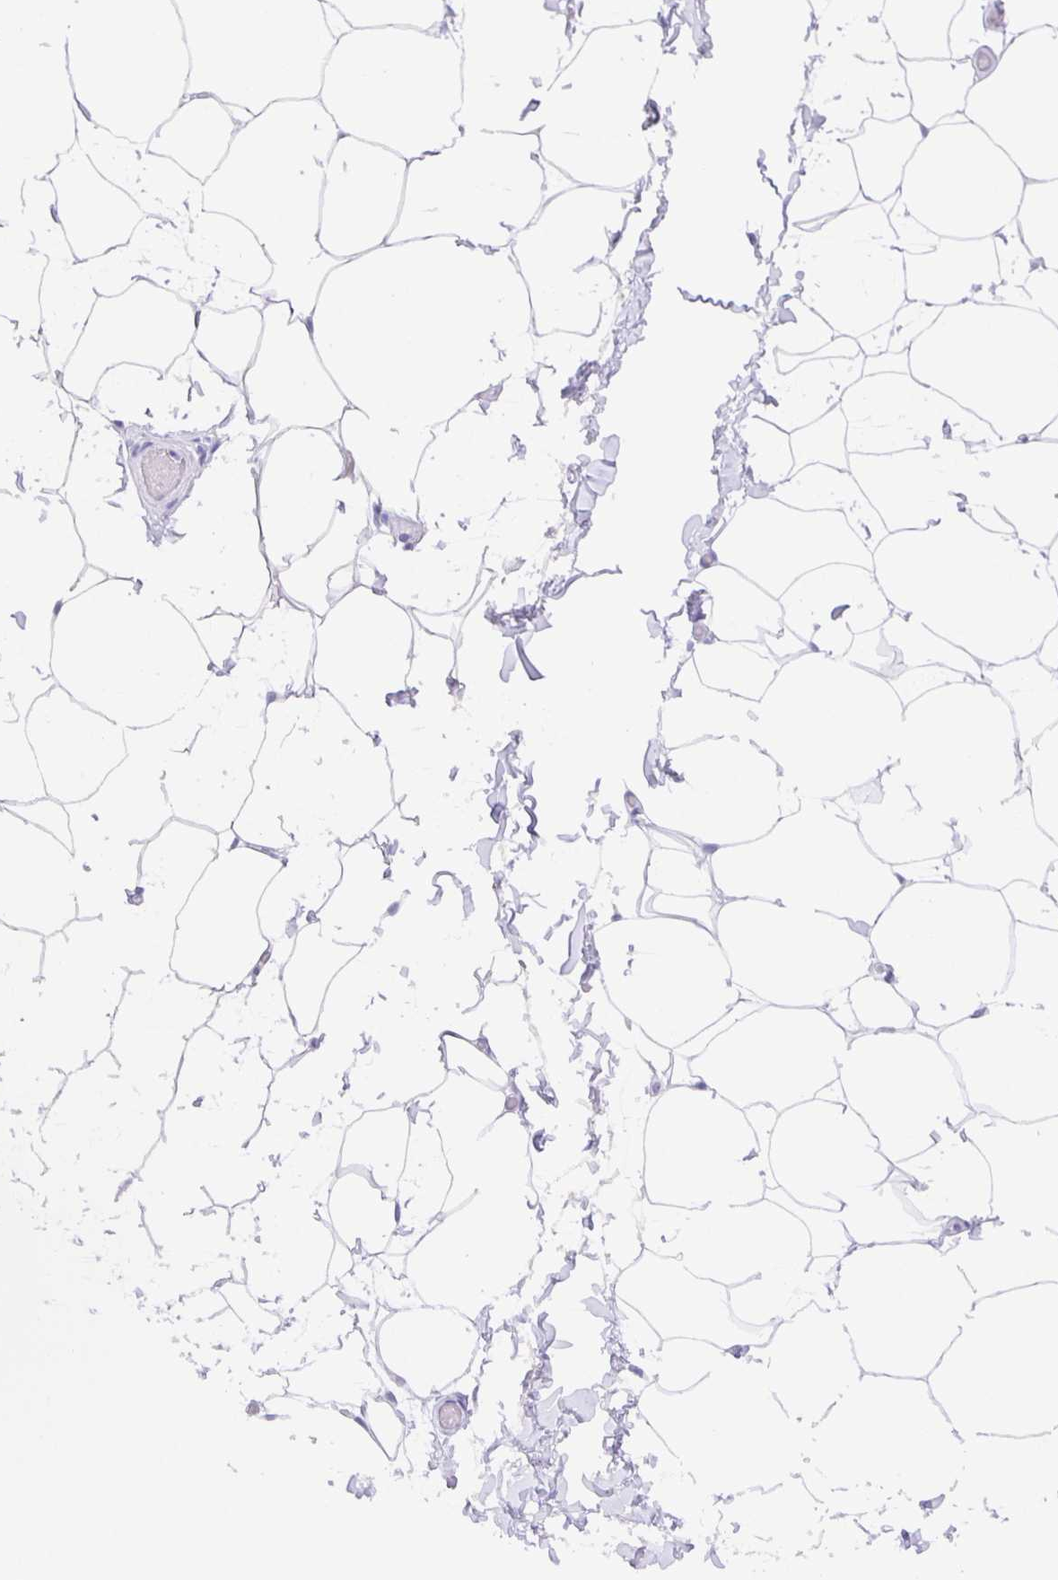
{"staining": {"intensity": "negative", "quantity": "none", "location": "none"}, "tissue": "adipose tissue", "cell_type": "Adipocytes", "image_type": "normal", "snomed": [{"axis": "morphology", "description": "Normal tissue, NOS"}, {"axis": "topography", "description": "Soft tissue"}, {"axis": "topography", "description": "Adipose tissue"}, {"axis": "topography", "description": "Vascular tissue"}, {"axis": "topography", "description": "Peripheral nerve tissue"}], "caption": "Histopathology image shows no significant protein expression in adipocytes of unremarkable adipose tissue. (DAB (3,3'-diaminobenzidine) IHC with hematoxylin counter stain).", "gene": "GUCA2A", "patient": {"sex": "male", "age": 29}}